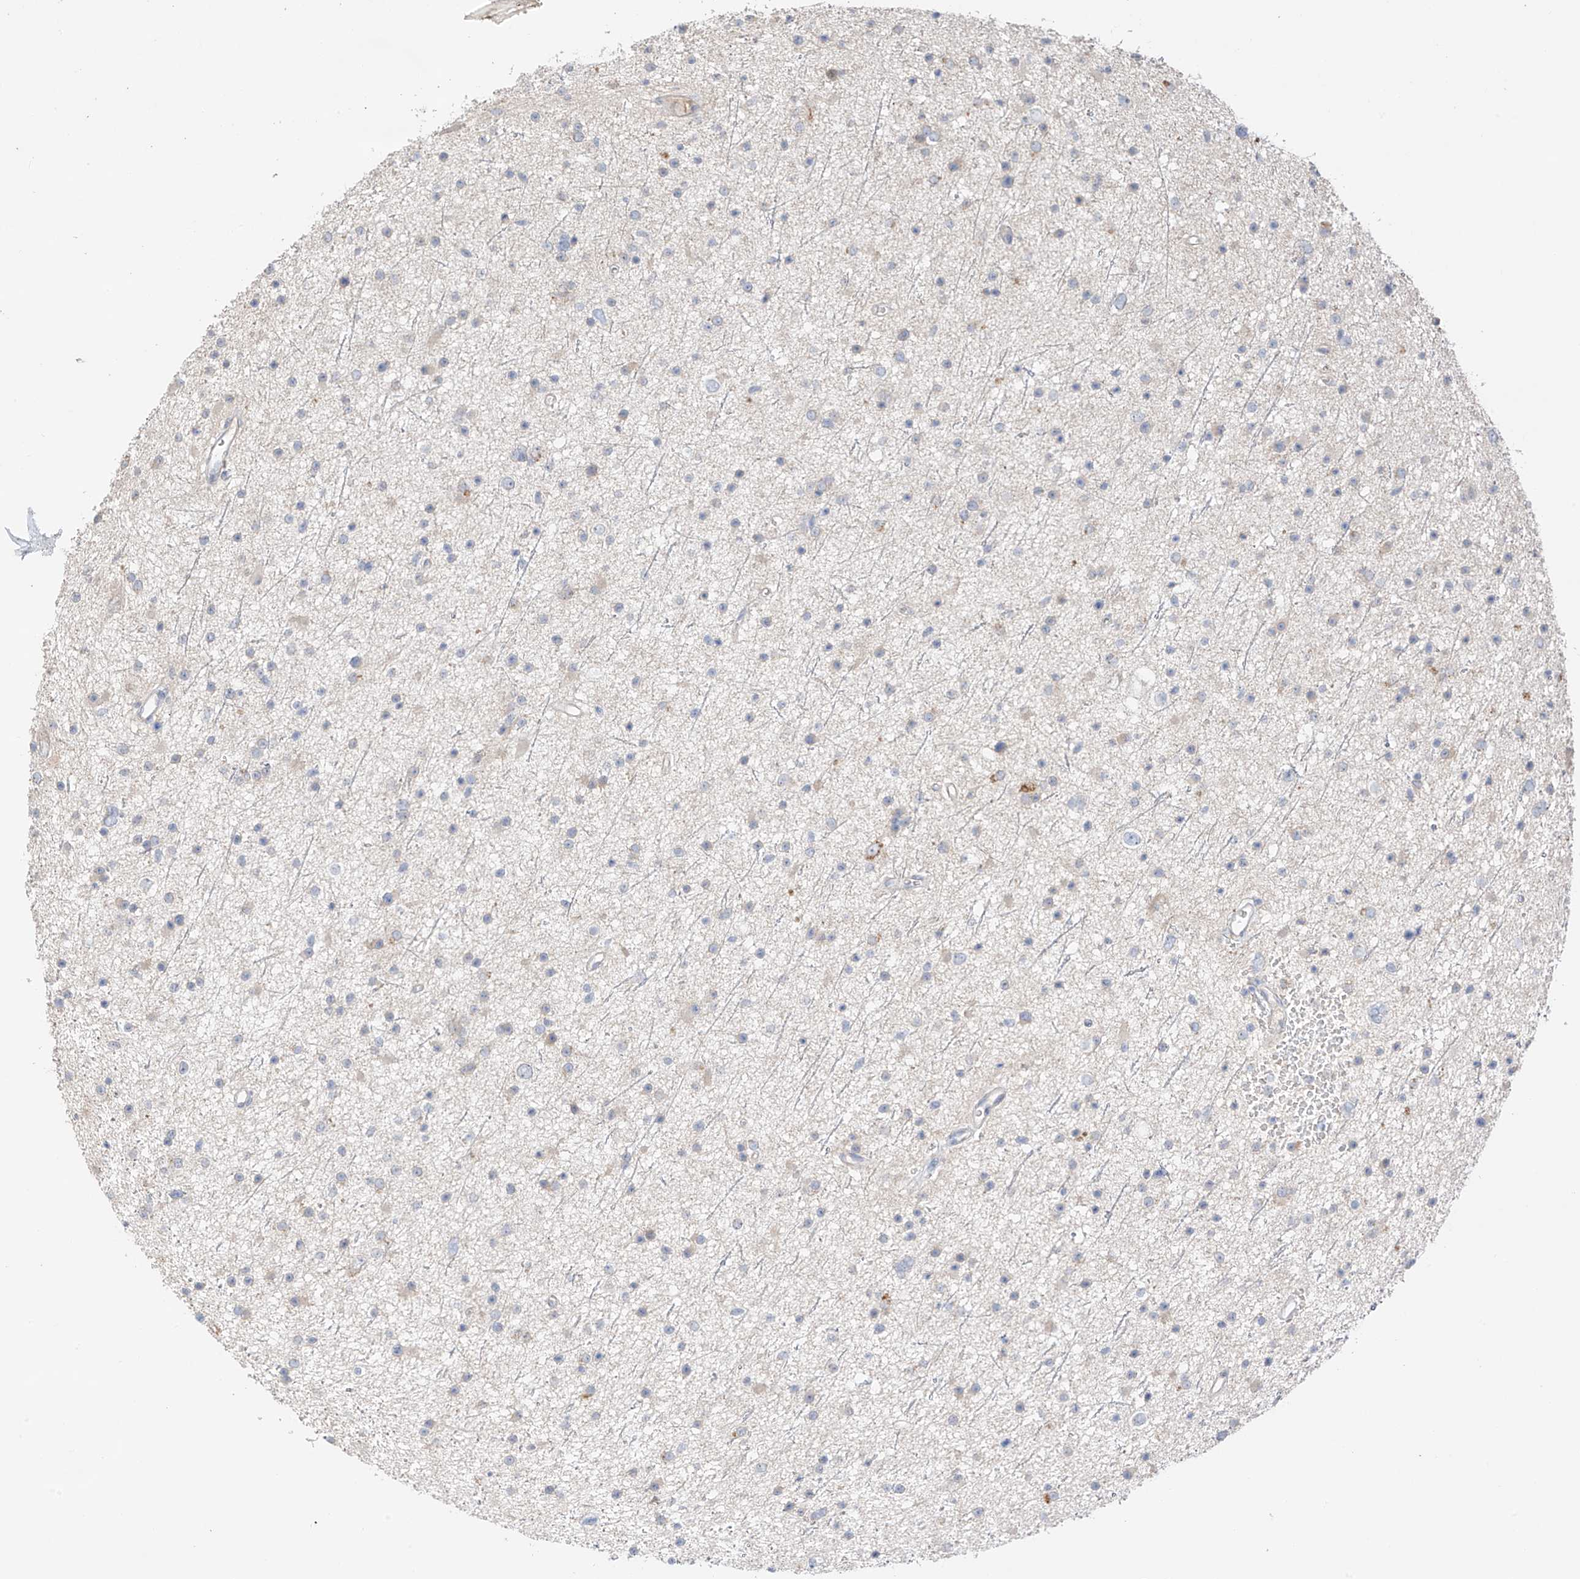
{"staining": {"intensity": "negative", "quantity": "none", "location": "none"}, "tissue": "glioma", "cell_type": "Tumor cells", "image_type": "cancer", "snomed": [{"axis": "morphology", "description": "Glioma, malignant, Low grade"}, {"axis": "topography", "description": "Cerebral cortex"}], "caption": "Protein analysis of glioma displays no significant expression in tumor cells.", "gene": "CAPN13", "patient": {"sex": "female", "age": 39}}